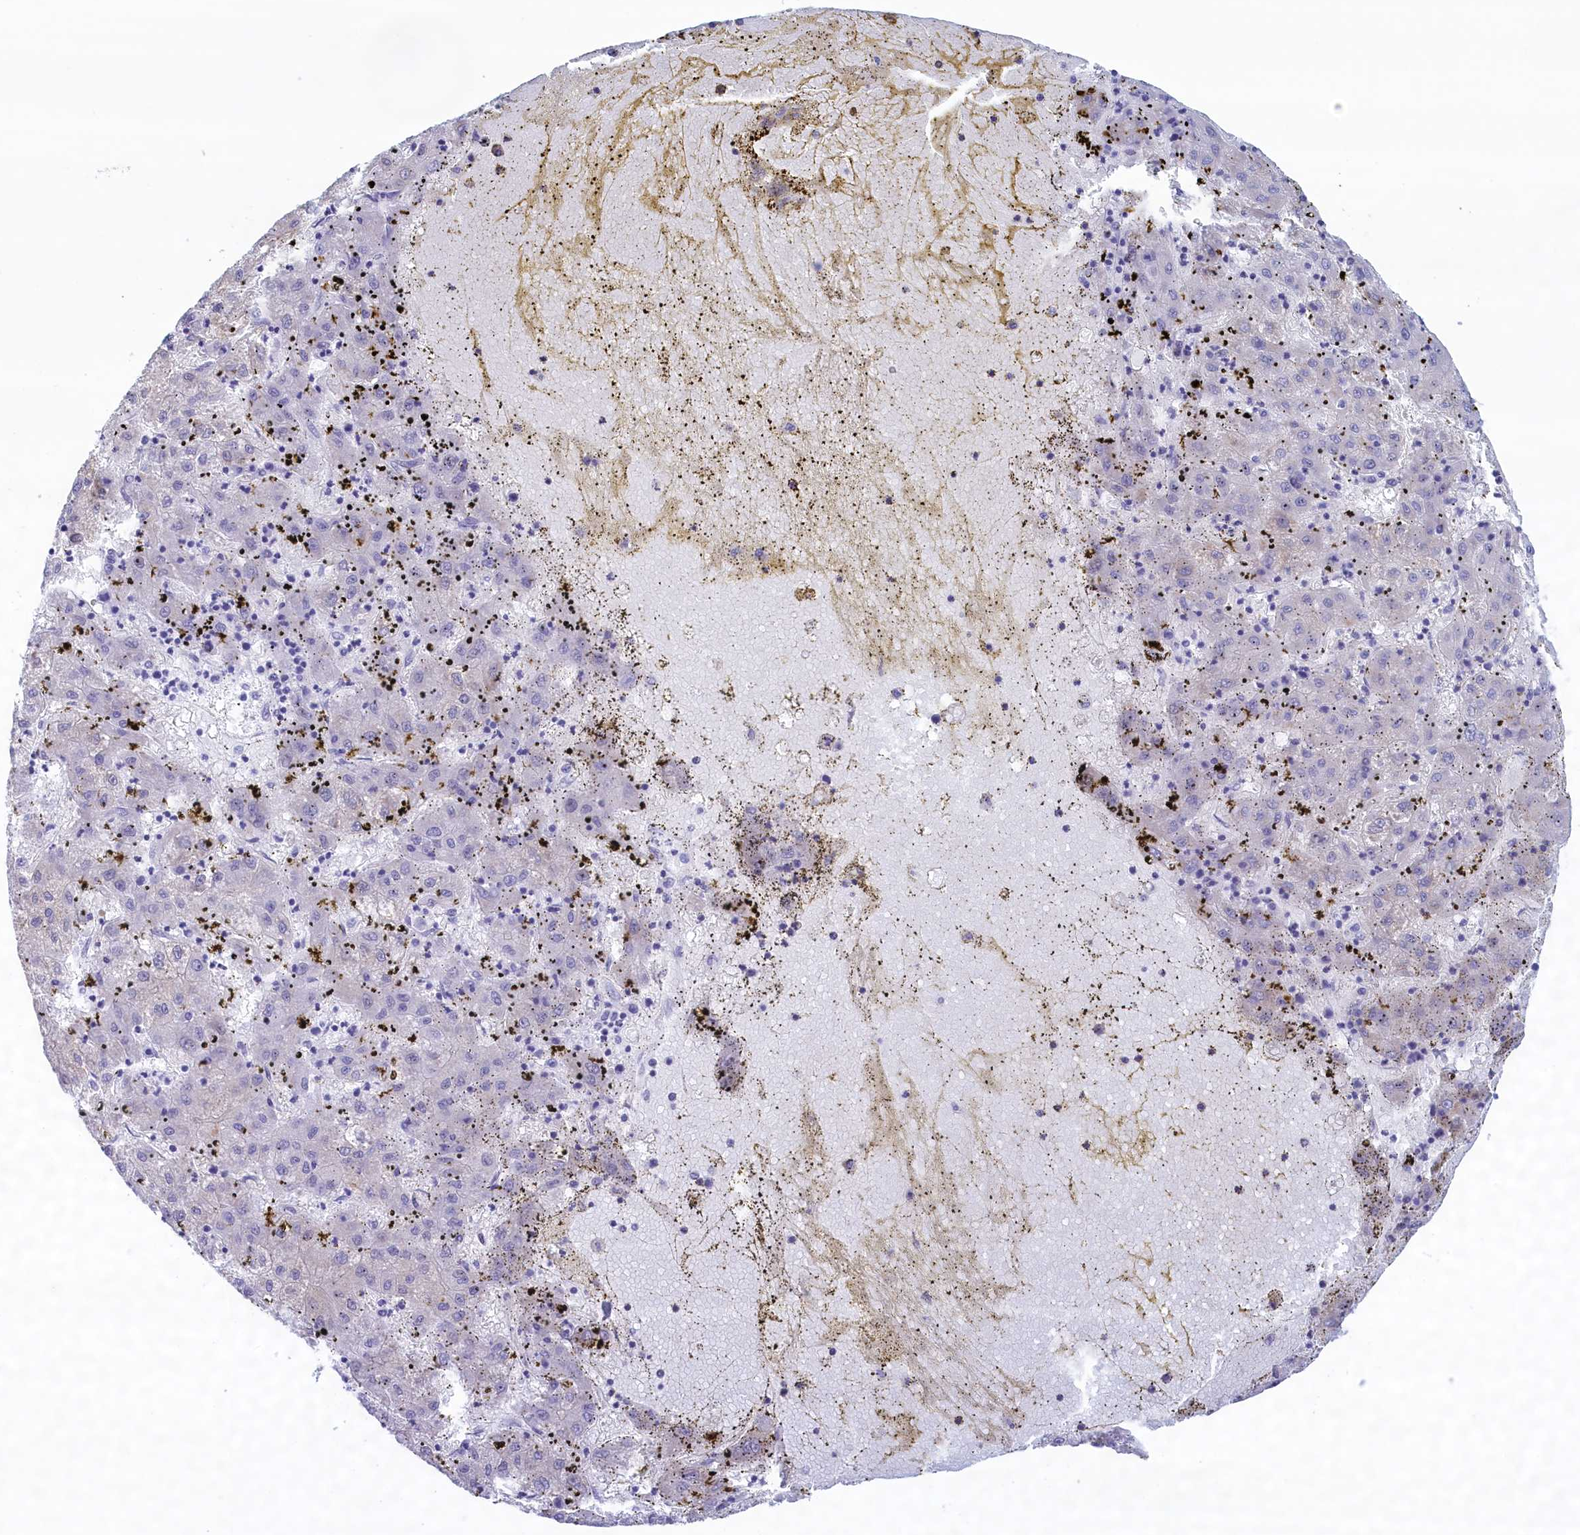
{"staining": {"intensity": "negative", "quantity": "none", "location": "none"}, "tissue": "liver cancer", "cell_type": "Tumor cells", "image_type": "cancer", "snomed": [{"axis": "morphology", "description": "Carcinoma, Hepatocellular, NOS"}, {"axis": "topography", "description": "Liver"}], "caption": "Micrograph shows no protein positivity in tumor cells of liver hepatocellular carcinoma tissue.", "gene": "MPV17L2", "patient": {"sex": "male", "age": 72}}